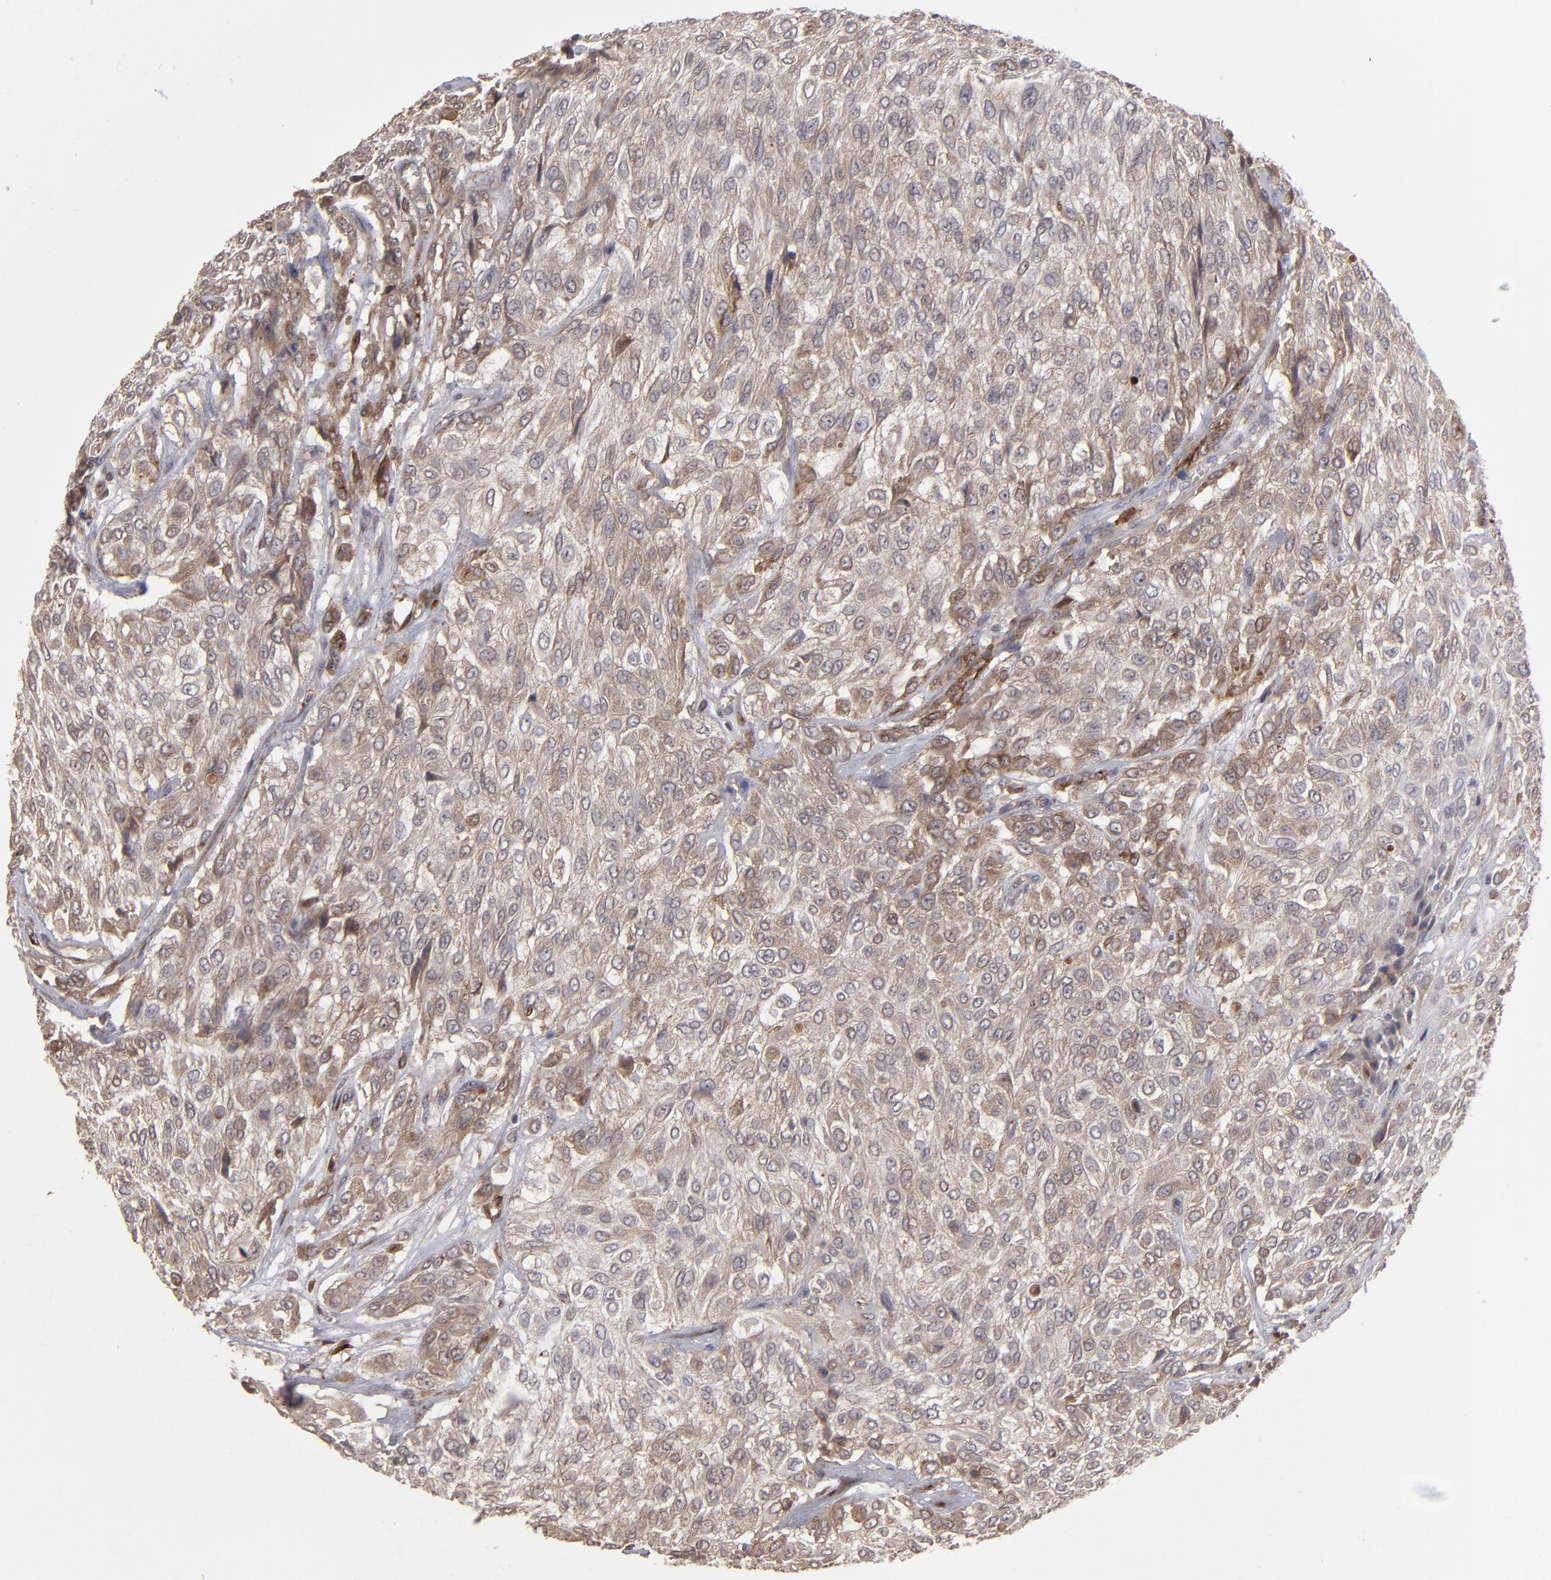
{"staining": {"intensity": "moderate", "quantity": "25%-75%", "location": "cytoplasmic/membranous"}, "tissue": "urothelial cancer", "cell_type": "Tumor cells", "image_type": "cancer", "snomed": [{"axis": "morphology", "description": "Urothelial carcinoma, High grade"}, {"axis": "topography", "description": "Urinary bladder"}], "caption": "A high-resolution photomicrograph shows immunohistochemistry staining of urothelial carcinoma (high-grade), which reveals moderate cytoplasmic/membranous positivity in approximately 25%-75% of tumor cells.", "gene": "ITGB5", "patient": {"sex": "male", "age": 57}}